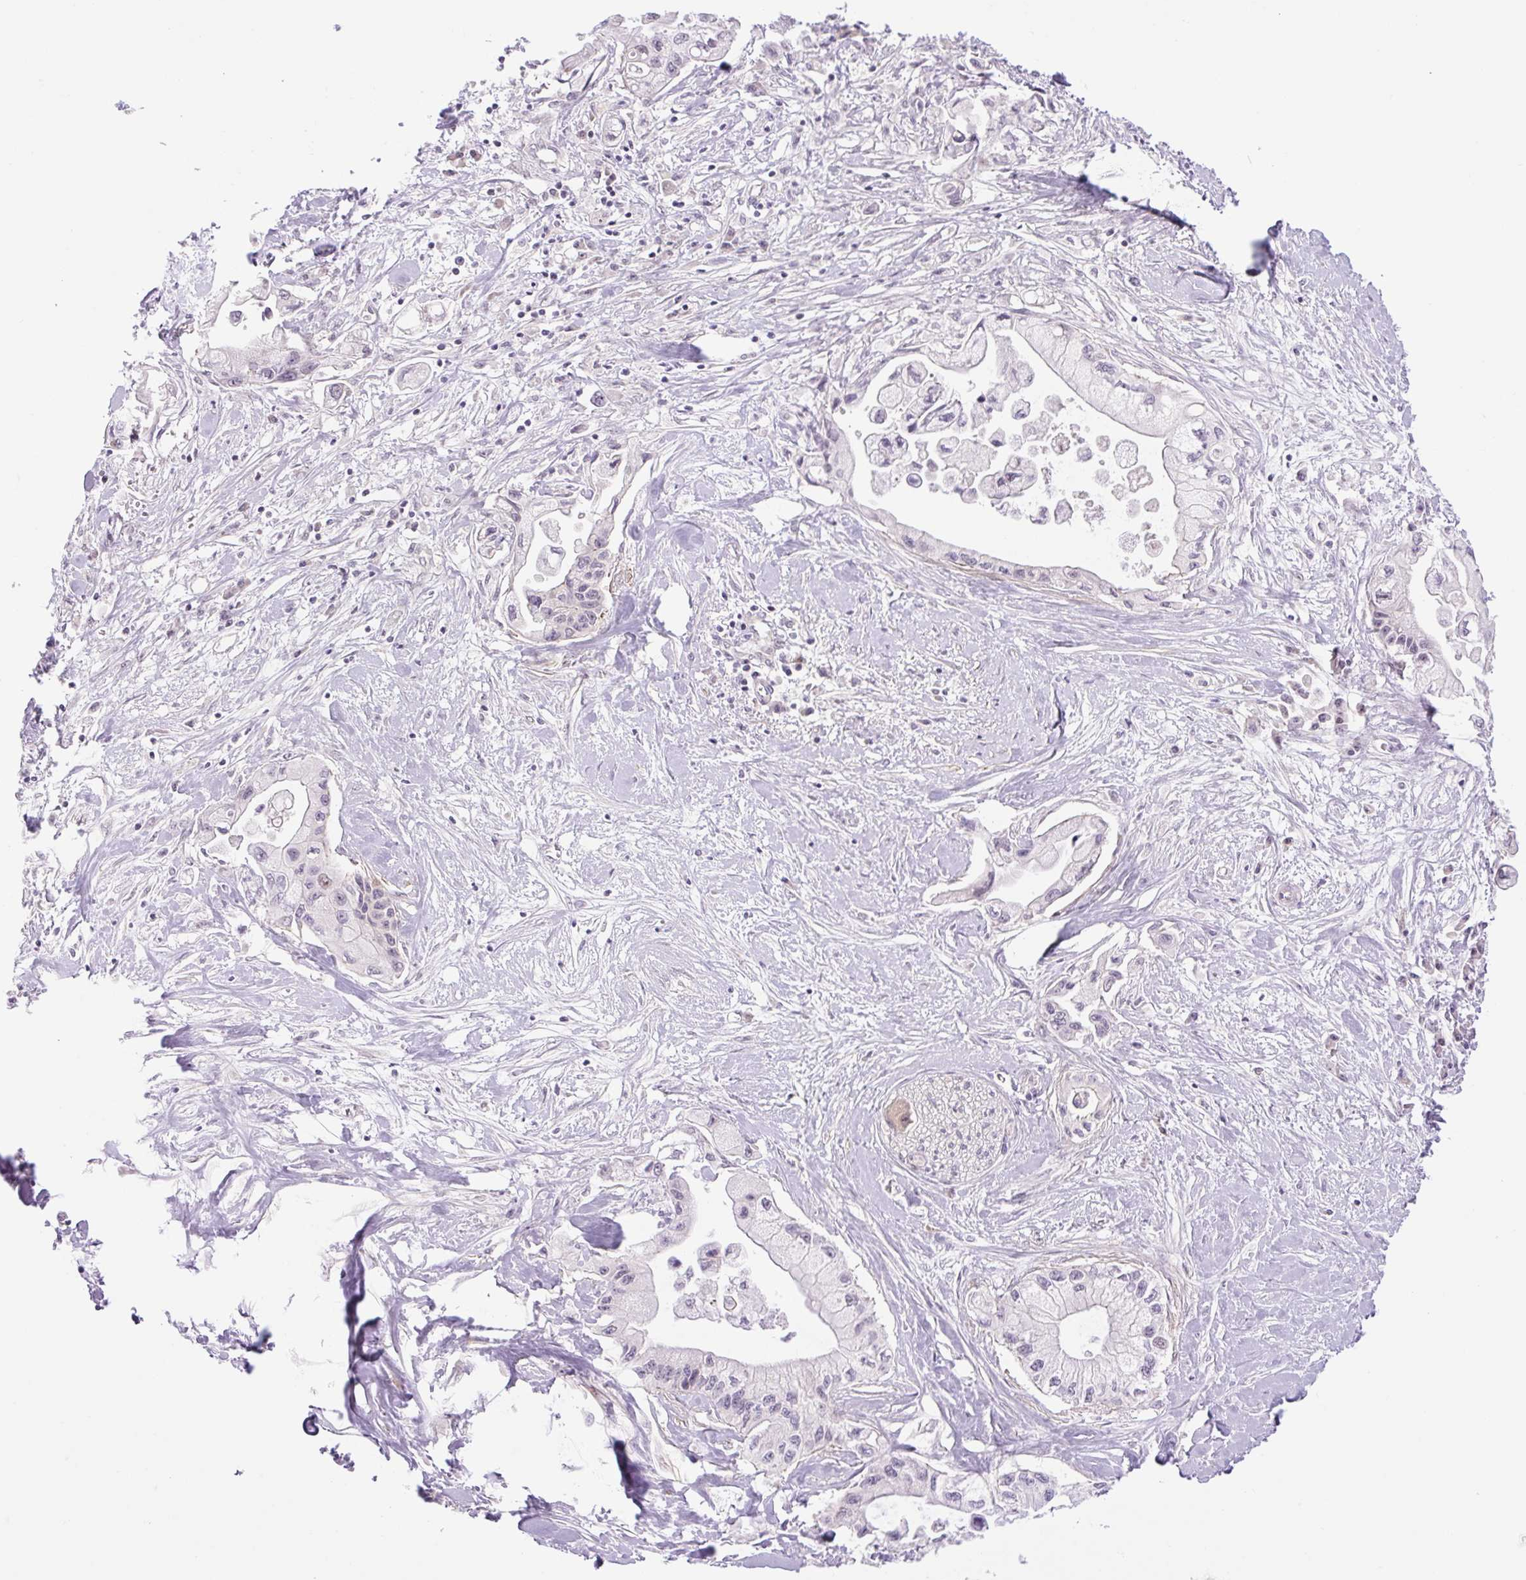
{"staining": {"intensity": "negative", "quantity": "none", "location": "none"}, "tissue": "pancreatic cancer", "cell_type": "Tumor cells", "image_type": "cancer", "snomed": [{"axis": "morphology", "description": "Adenocarcinoma, NOS"}, {"axis": "topography", "description": "Pancreas"}], "caption": "A micrograph of human pancreatic cancer (adenocarcinoma) is negative for staining in tumor cells.", "gene": "ICE1", "patient": {"sex": "male", "age": 61}}